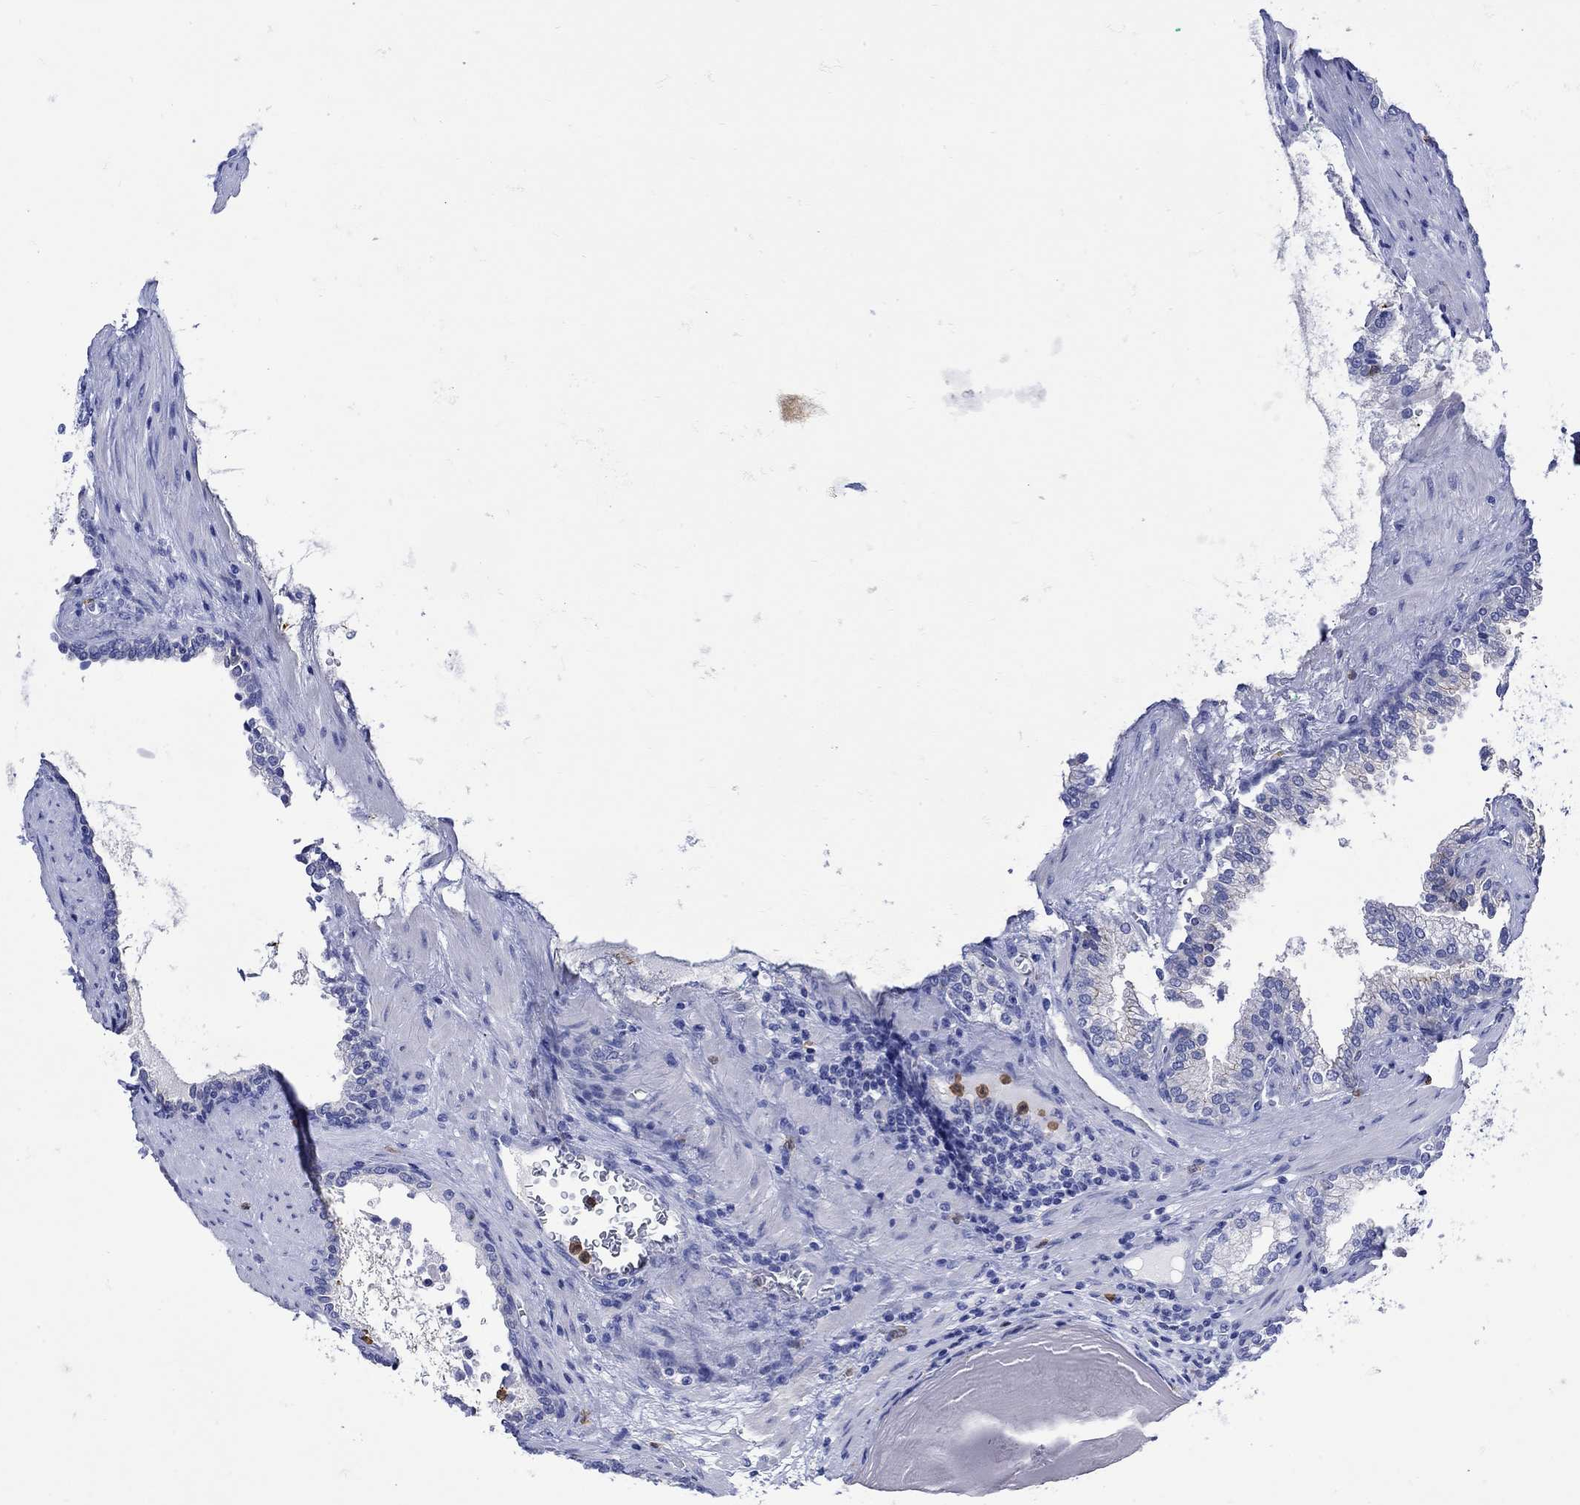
{"staining": {"intensity": "negative", "quantity": "none", "location": "none"}, "tissue": "prostate cancer", "cell_type": "Tumor cells", "image_type": "cancer", "snomed": [{"axis": "morphology", "description": "Adenocarcinoma, Low grade"}, {"axis": "topography", "description": "Prostate"}], "caption": "The histopathology image shows no staining of tumor cells in prostate cancer (low-grade adenocarcinoma).", "gene": "LINGO3", "patient": {"sex": "male", "age": 60}}